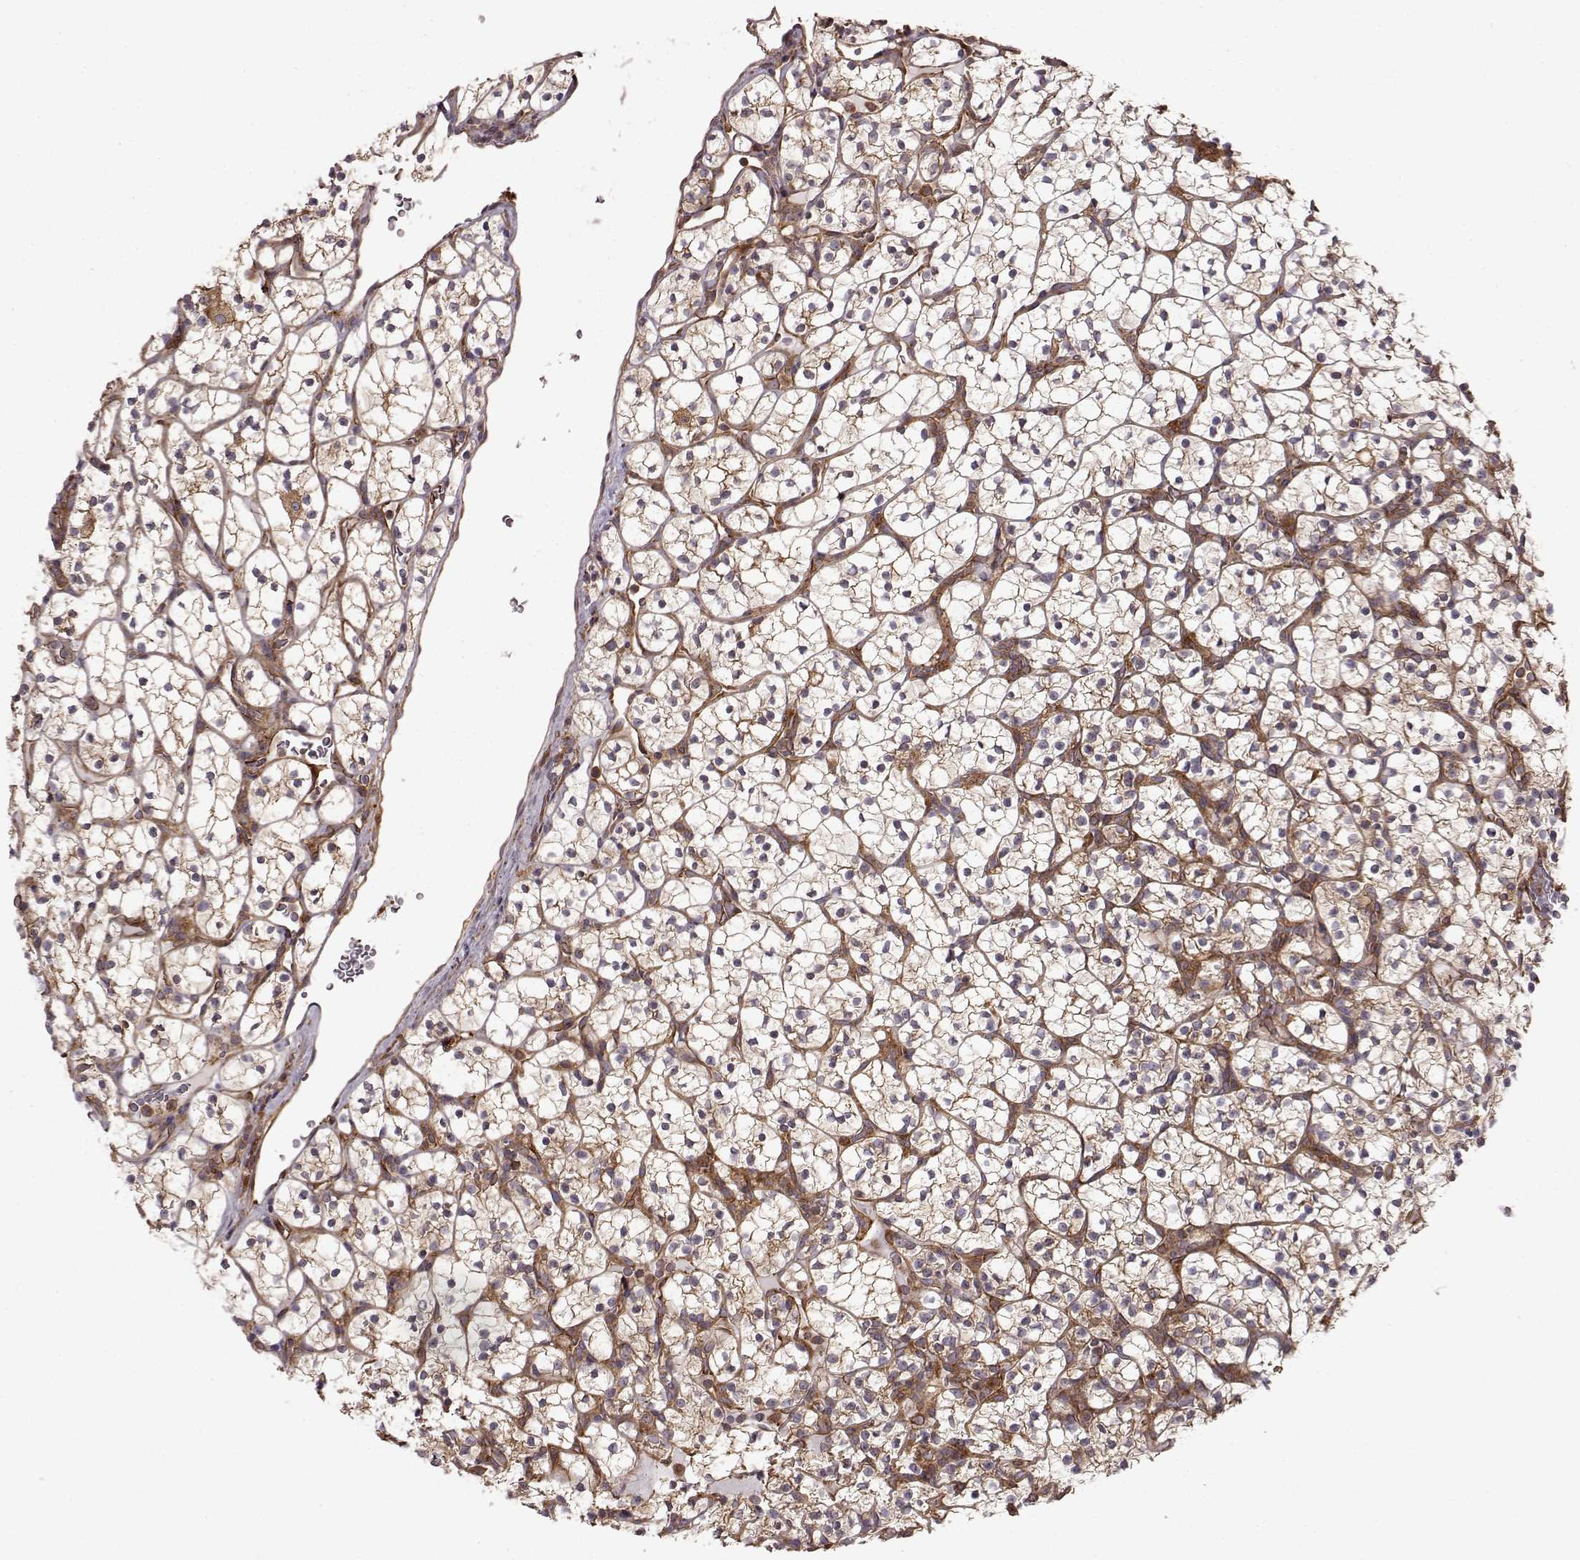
{"staining": {"intensity": "moderate", "quantity": ">75%", "location": "cytoplasmic/membranous"}, "tissue": "renal cancer", "cell_type": "Tumor cells", "image_type": "cancer", "snomed": [{"axis": "morphology", "description": "Adenocarcinoma, NOS"}, {"axis": "topography", "description": "Kidney"}], "caption": "This photomicrograph reveals renal cancer stained with immunohistochemistry to label a protein in brown. The cytoplasmic/membranous of tumor cells show moderate positivity for the protein. Nuclei are counter-stained blue.", "gene": "RABGAP1", "patient": {"sex": "female", "age": 89}}